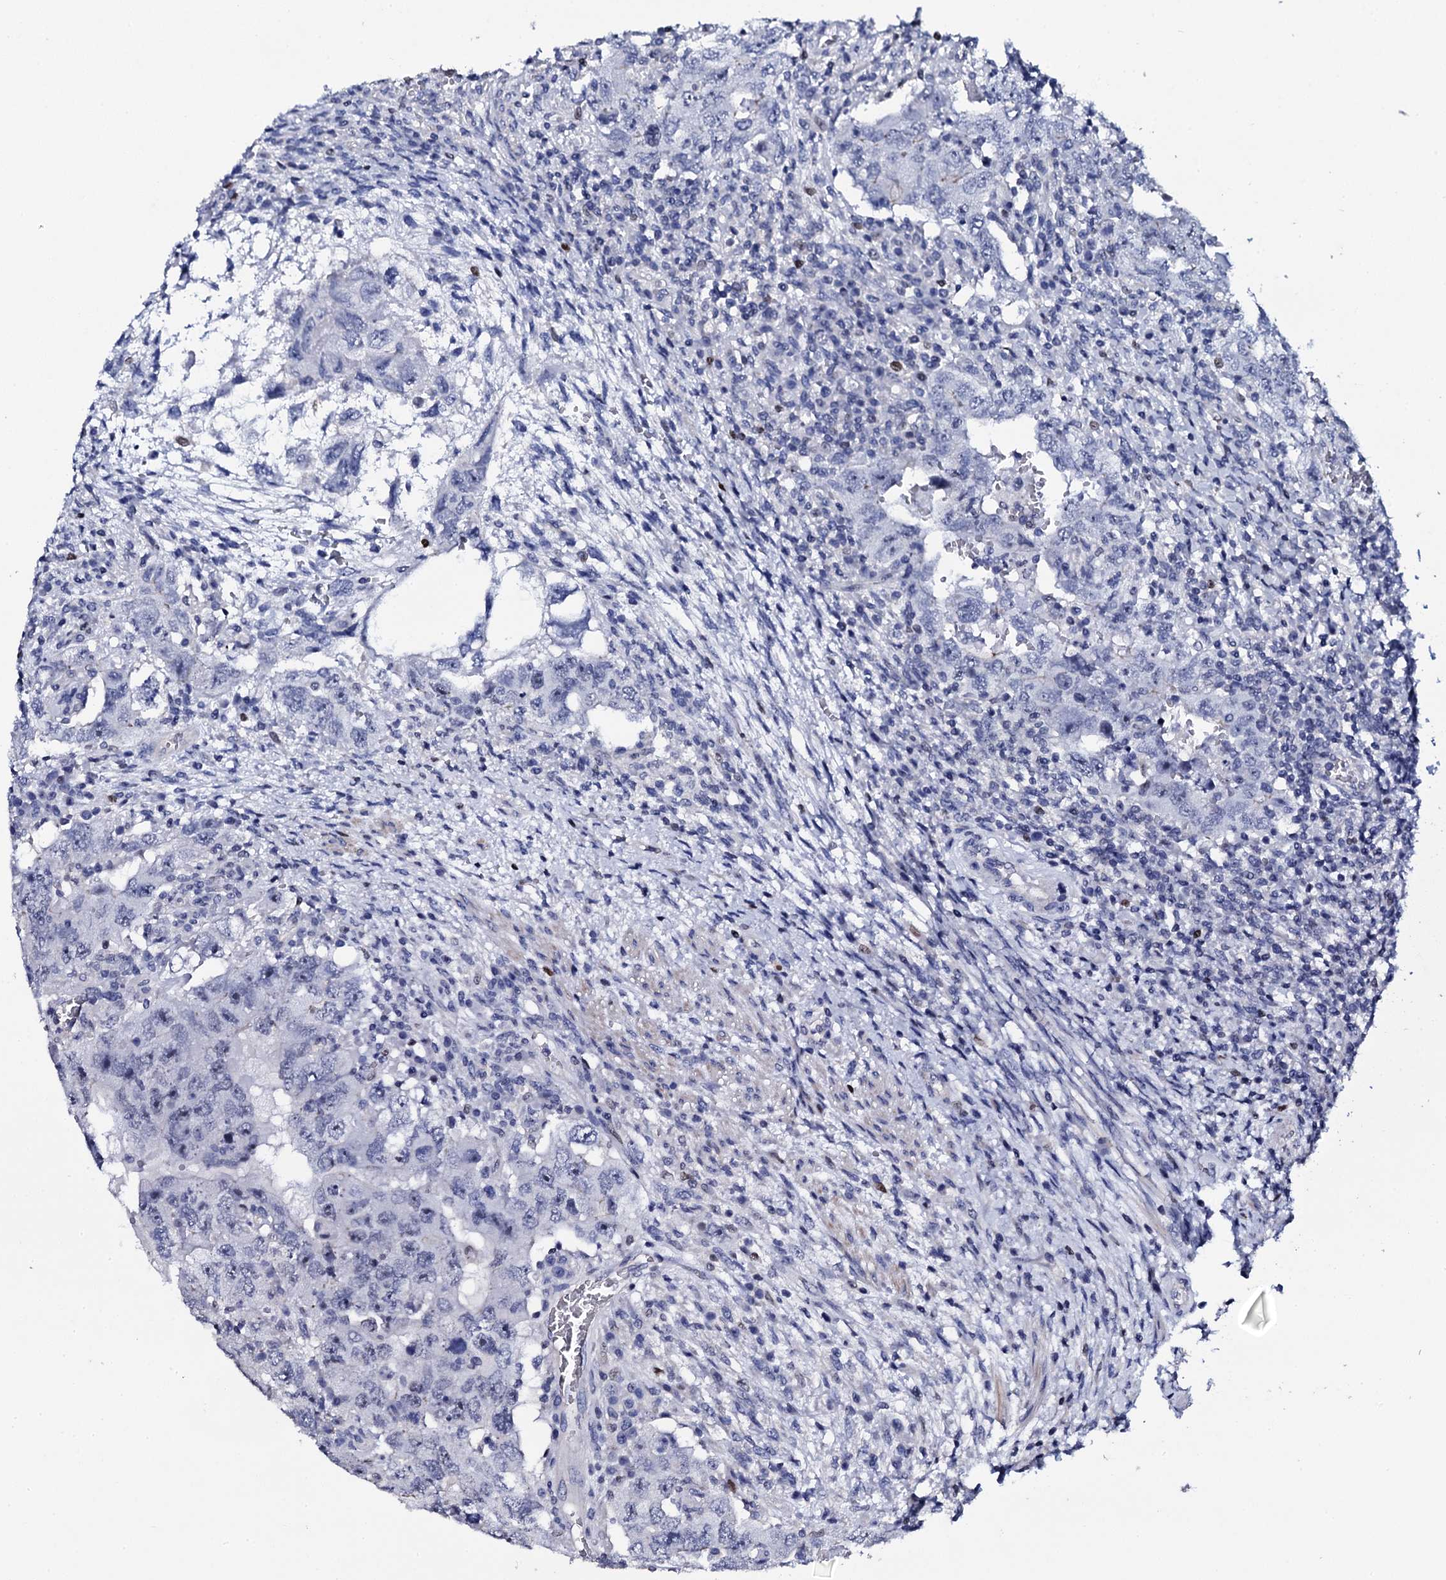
{"staining": {"intensity": "negative", "quantity": "none", "location": "none"}, "tissue": "testis cancer", "cell_type": "Tumor cells", "image_type": "cancer", "snomed": [{"axis": "morphology", "description": "Carcinoma, Embryonal, NOS"}, {"axis": "topography", "description": "Testis"}], "caption": "The micrograph displays no staining of tumor cells in embryonal carcinoma (testis). (IHC, brightfield microscopy, high magnification).", "gene": "NPM2", "patient": {"sex": "male", "age": 26}}